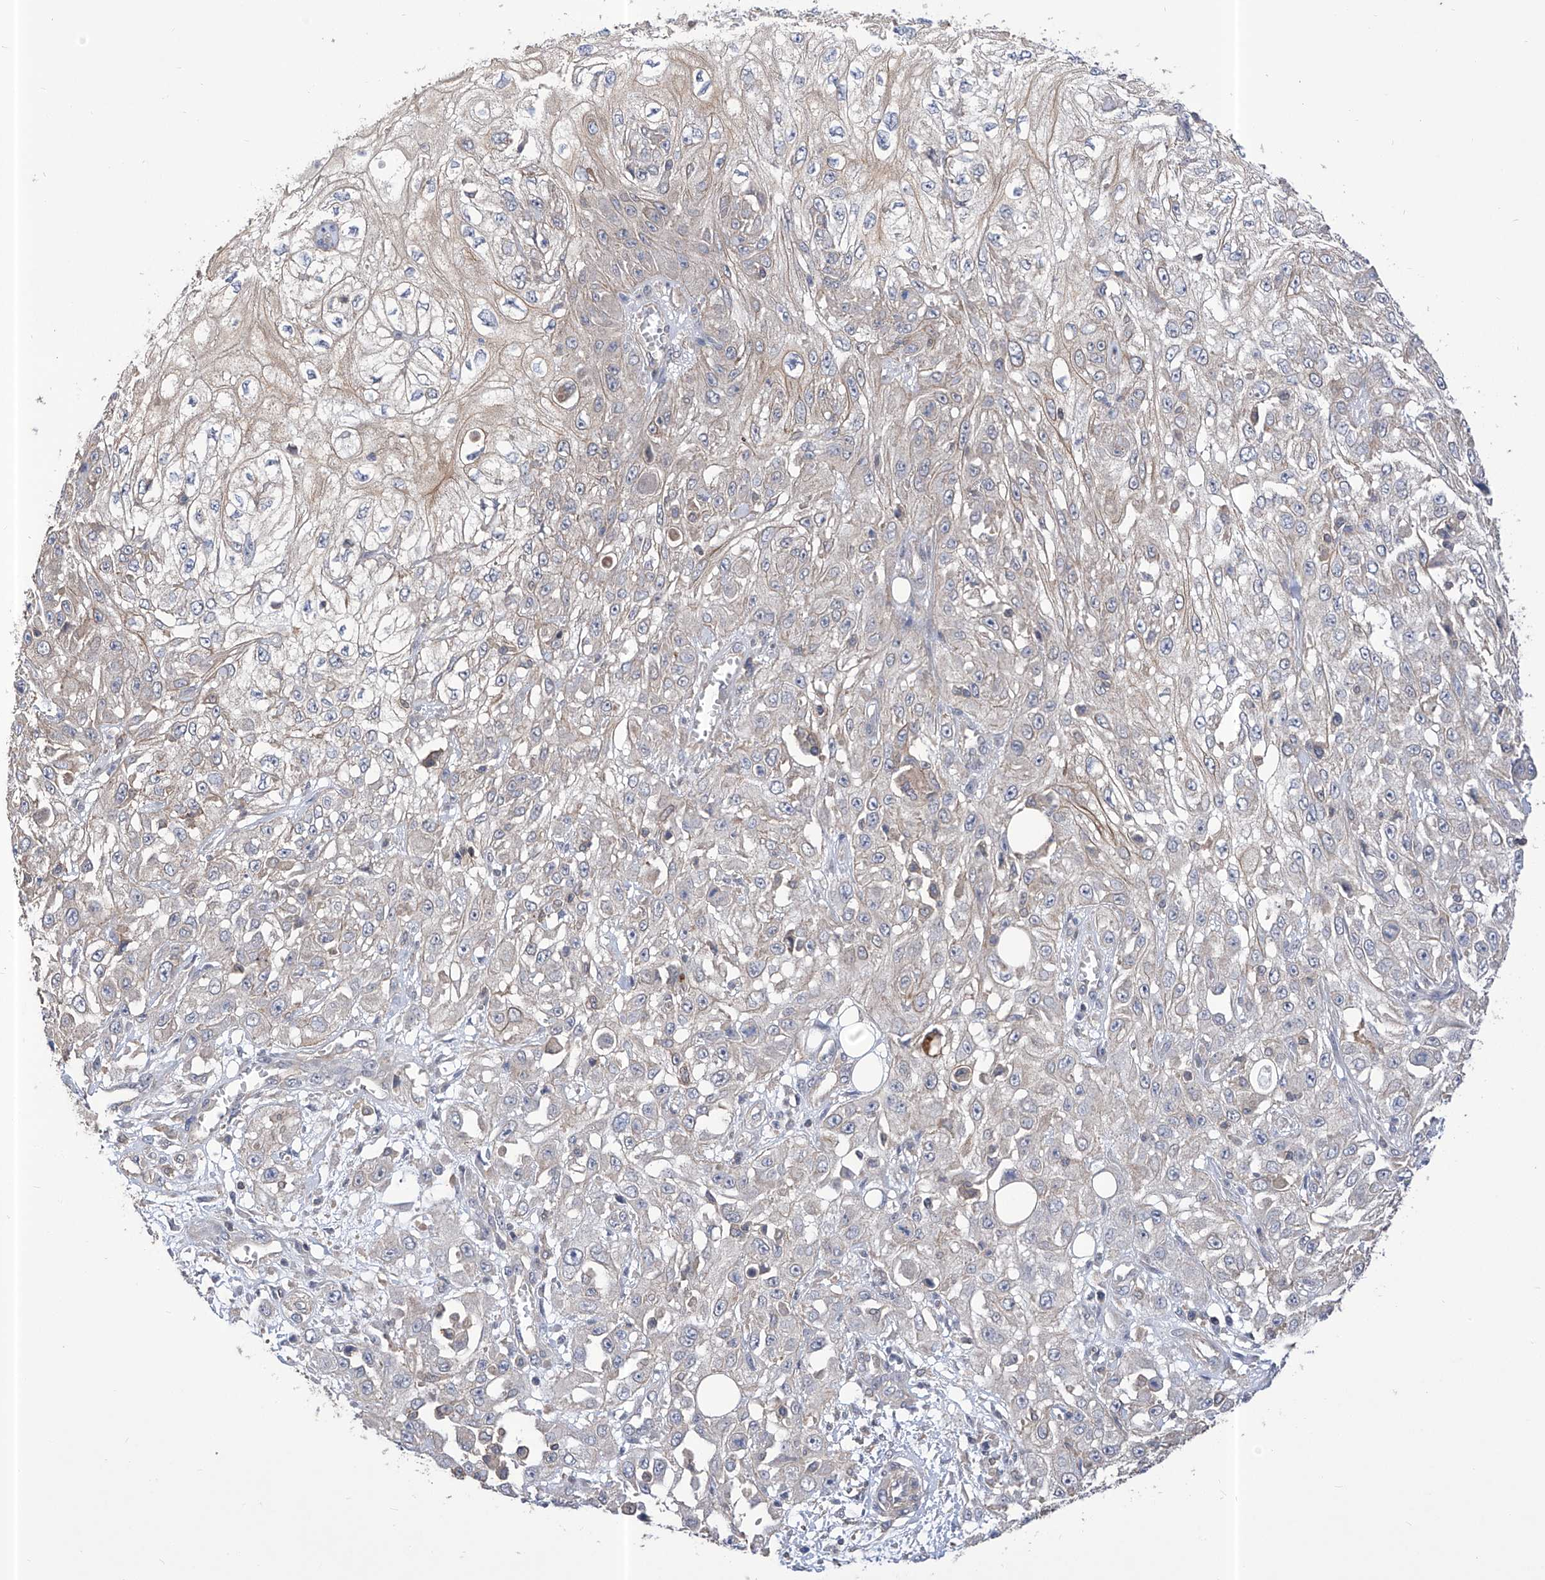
{"staining": {"intensity": "negative", "quantity": "none", "location": "none"}, "tissue": "skin cancer", "cell_type": "Tumor cells", "image_type": "cancer", "snomed": [{"axis": "morphology", "description": "Squamous cell carcinoma, NOS"}, {"axis": "morphology", "description": "Squamous cell carcinoma, metastatic, NOS"}, {"axis": "topography", "description": "Skin"}, {"axis": "topography", "description": "Lymph node"}], "caption": "Squamous cell carcinoma (skin) was stained to show a protein in brown. There is no significant staining in tumor cells. Brightfield microscopy of immunohistochemistry (IHC) stained with DAB (brown) and hematoxylin (blue), captured at high magnification.", "gene": "KIFC2", "patient": {"sex": "male", "age": 75}}